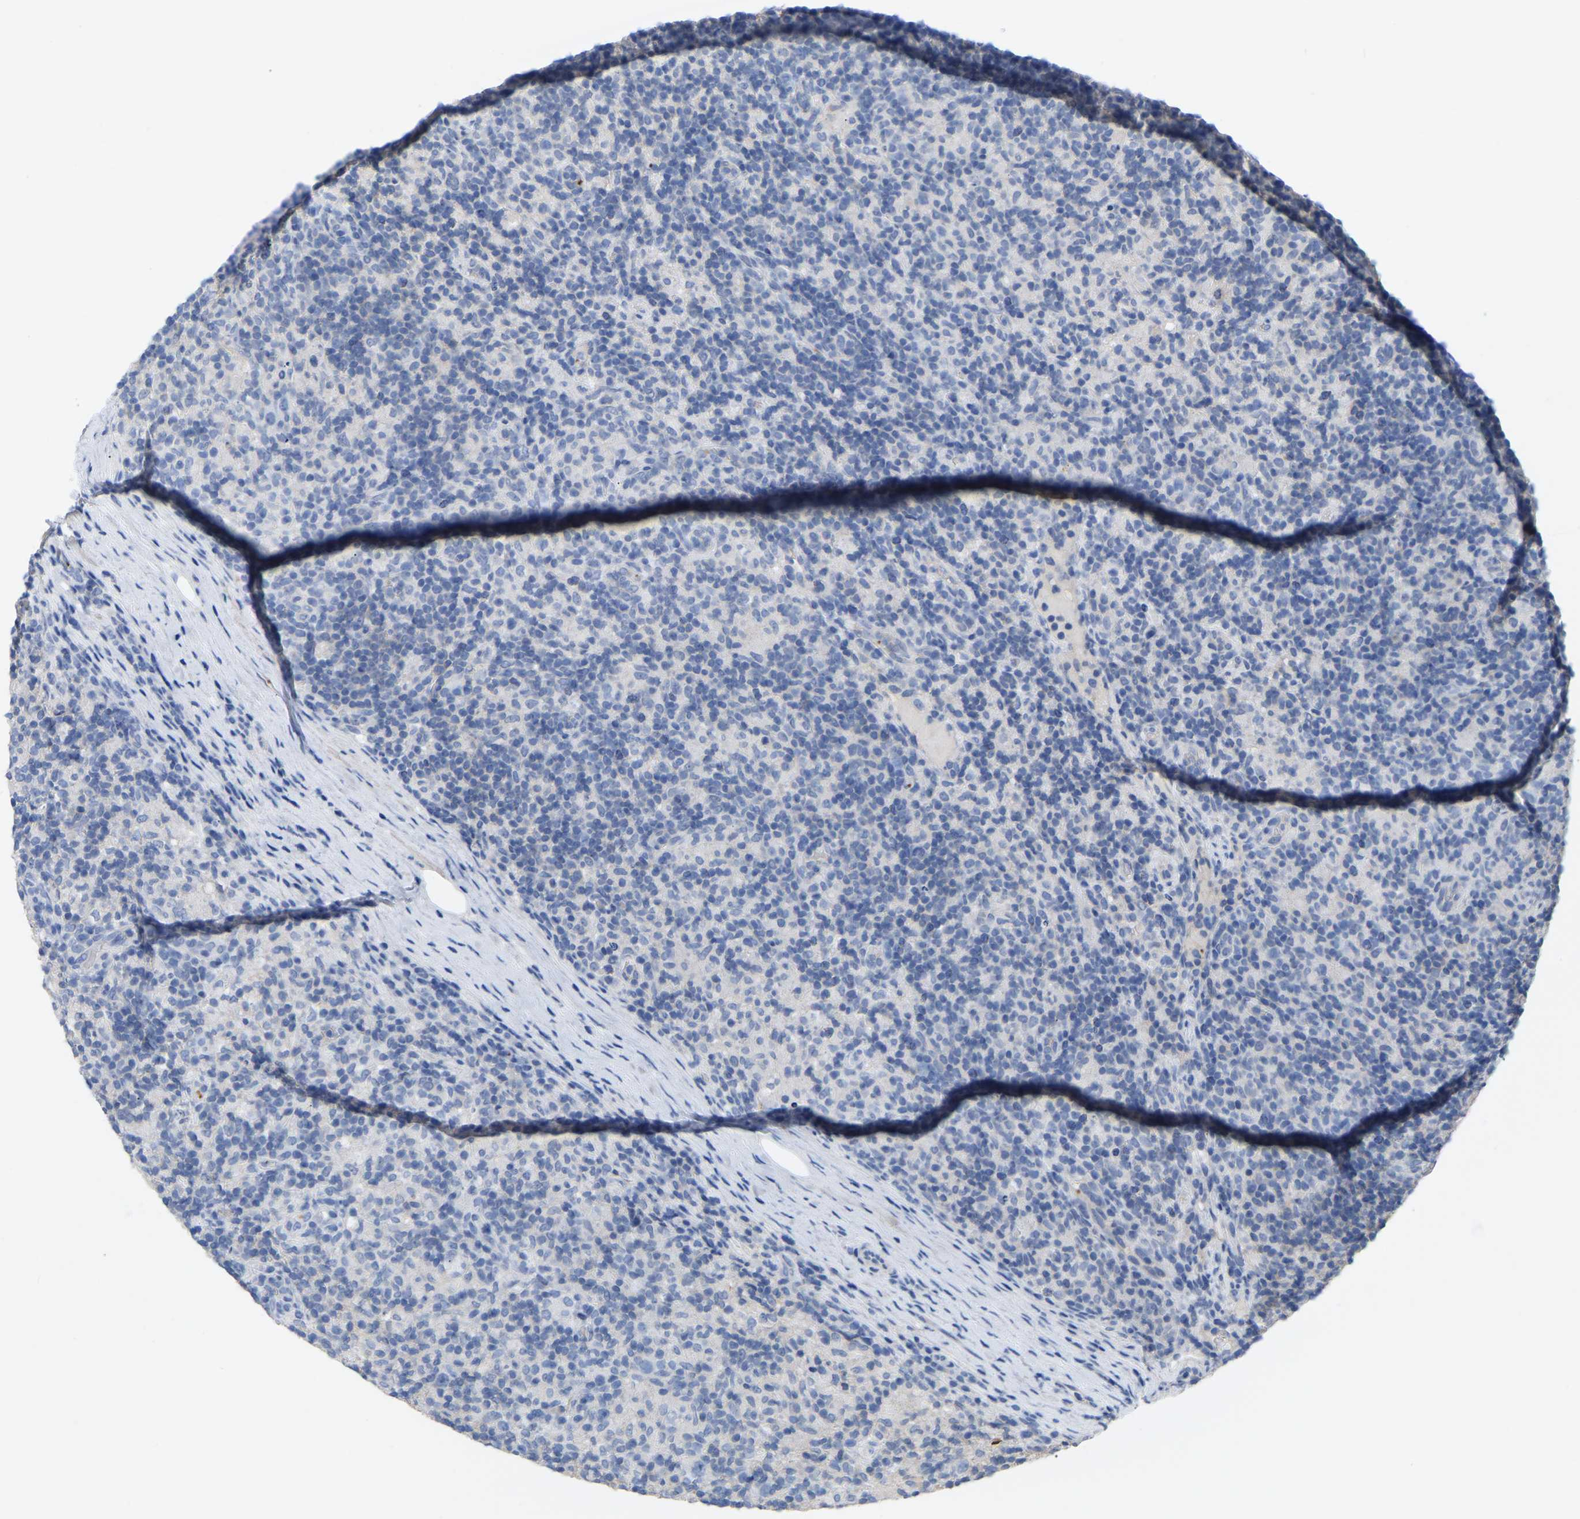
{"staining": {"intensity": "negative", "quantity": "none", "location": "none"}, "tissue": "lymphoma", "cell_type": "Tumor cells", "image_type": "cancer", "snomed": [{"axis": "morphology", "description": "Hodgkin's disease, NOS"}, {"axis": "topography", "description": "Lymph node"}], "caption": "Micrograph shows no significant protein staining in tumor cells of lymphoma.", "gene": "ZNF449", "patient": {"sex": "male", "age": 70}}